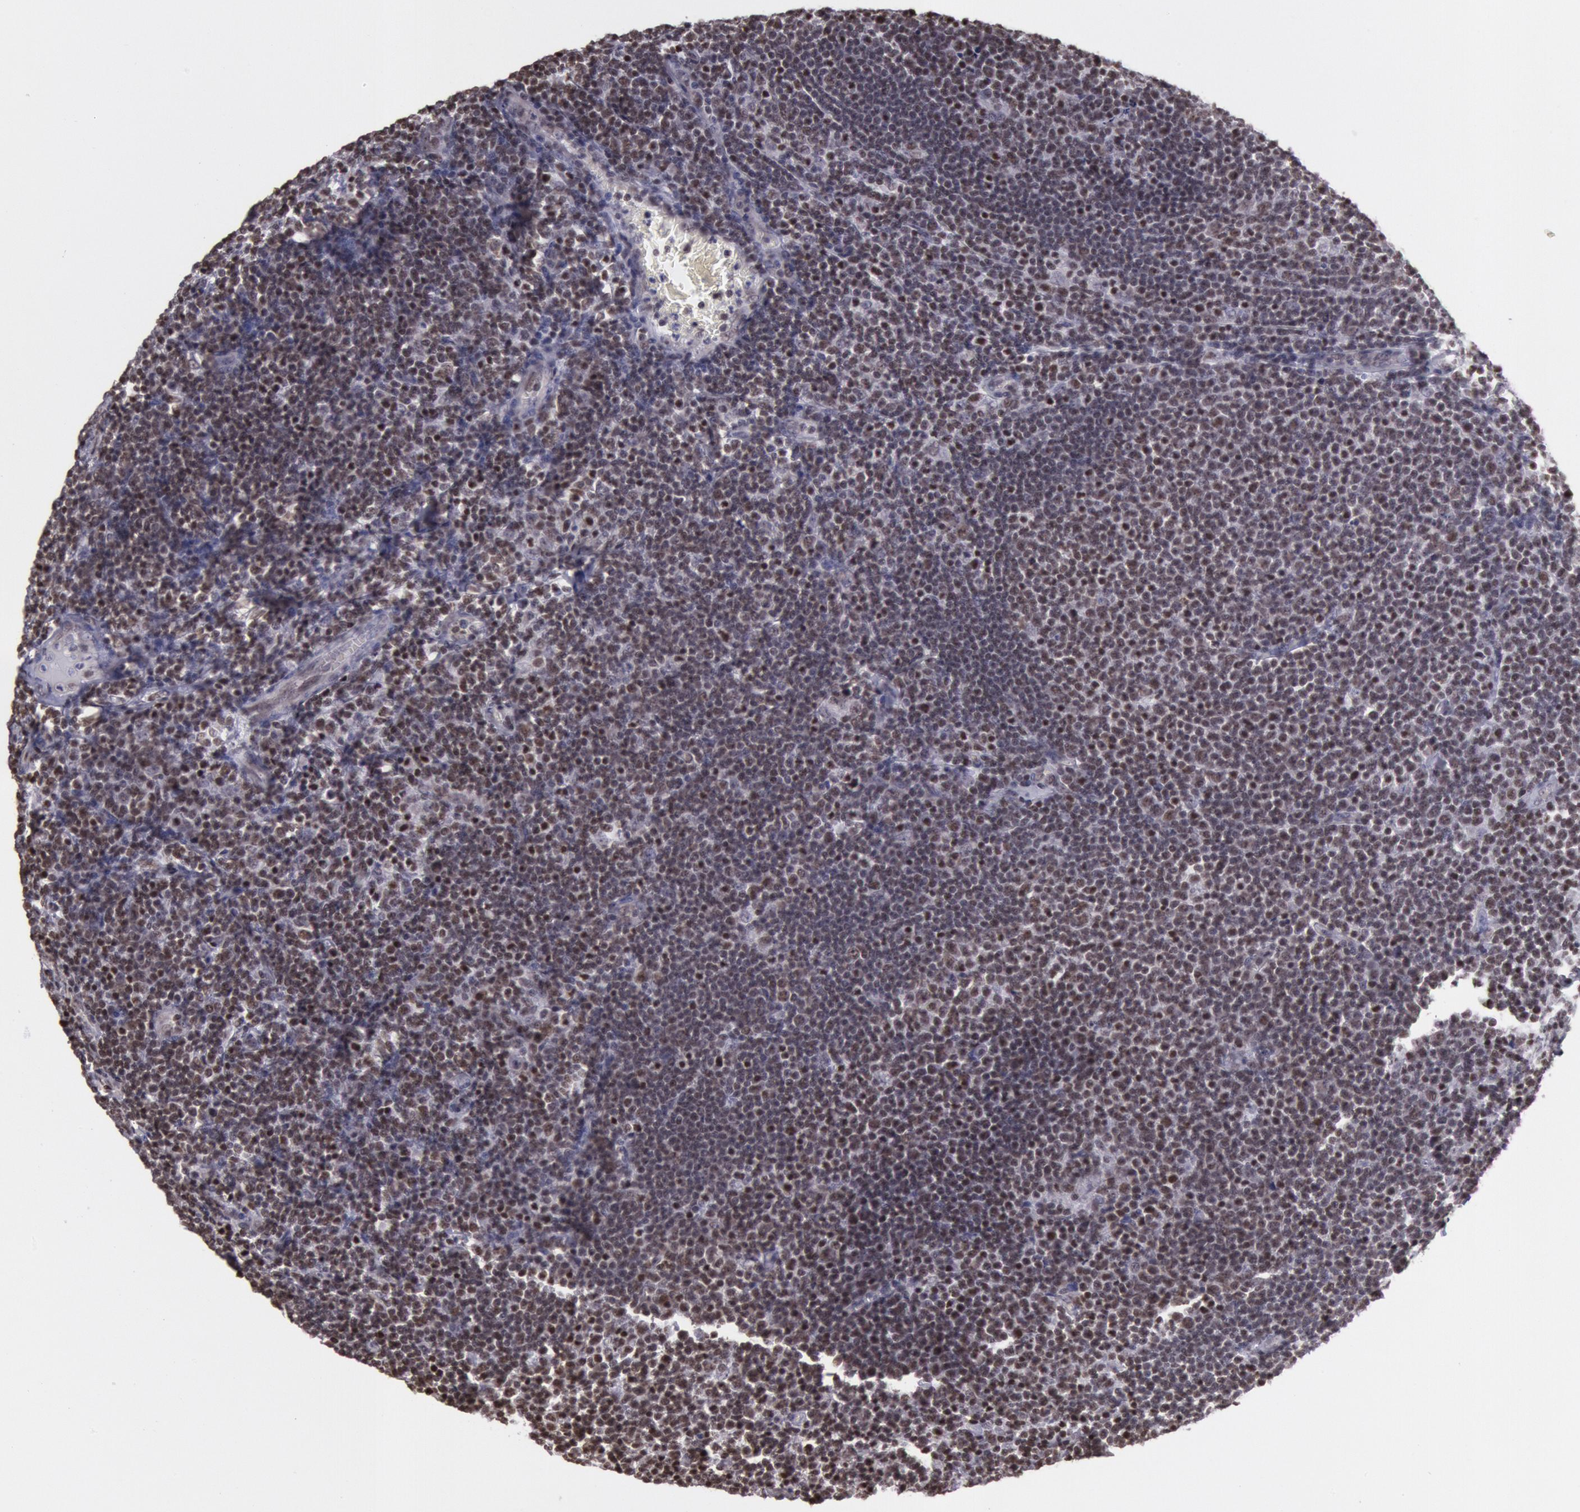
{"staining": {"intensity": "strong", "quantity": ">75%", "location": "nuclear"}, "tissue": "lymphoma", "cell_type": "Tumor cells", "image_type": "cancer", "snomed": [{"axis": "morphology", "description": "Malignant lymphoma, non-Hodgkin's type, Low grade"}, {"axis": "topography", "description": "Lymph node"}], "caption": "IHC histopathology image of neoplastic tissue: low-grade malignant lymphoma, non-Hodgkin's type stained using immunohistochemistry exhibits high levels of strong protein expression localized specifically in the nuclear of tumor cells, appearing as a nuclear brown color.", "gene": "NKAP", "patient": {"sex": "male", "age": 74}}